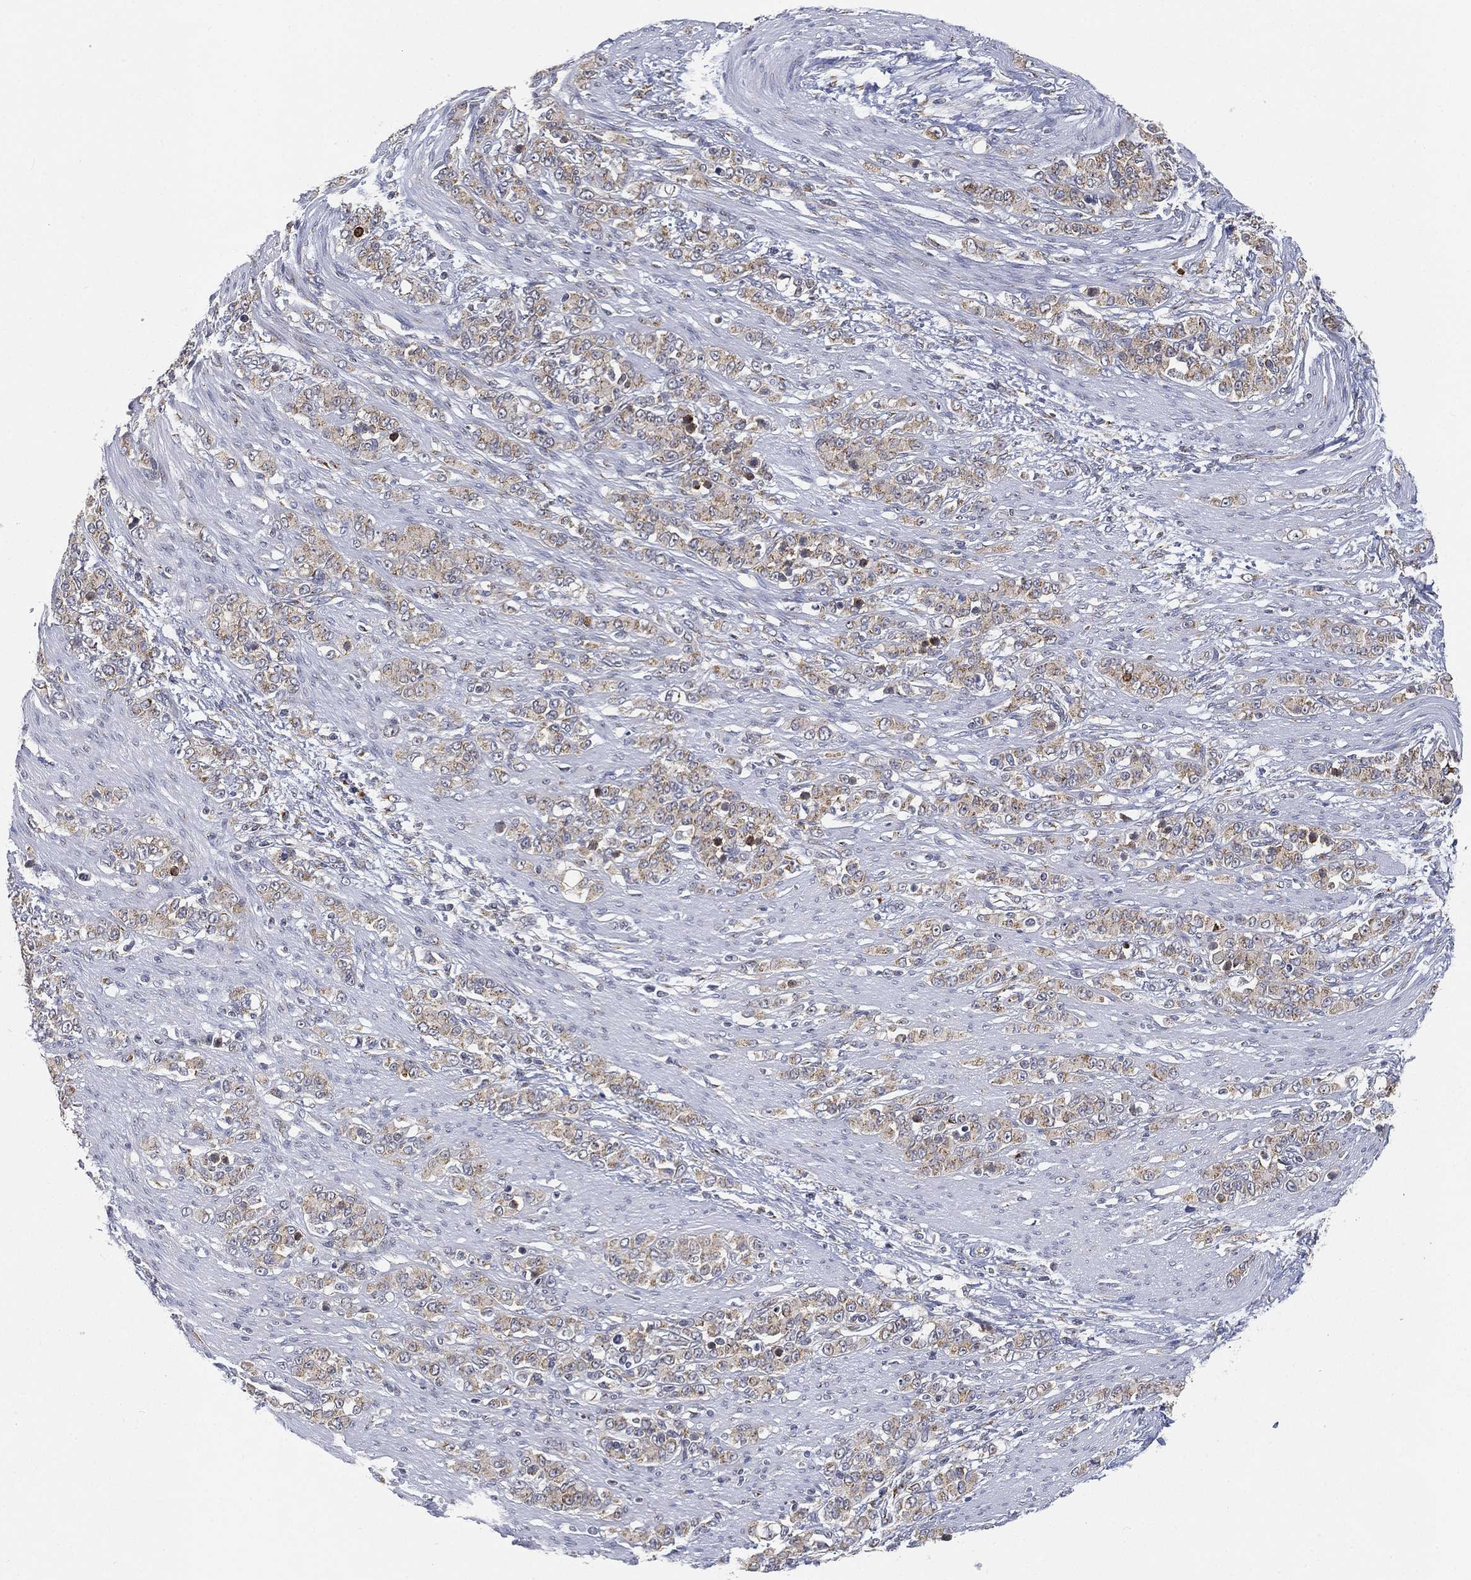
{"staining": {"intensity": "moderate", "quantity": "25%-75%", "location": "cytoplasmic/membranous"}, "tissue": "stomach cancer", "cell_type": "Tumor cells", "image_type": "cancer", "snomed": [{"axis": "morphology", "description": "Normal tissue, NOS"}, {"axis": "morphology", "description": "Adenocarcinoma, NOS"}, {"axis": "topography", "description": "Stomach"}], "caption": "Brown immunohistochemical staining in stomach cancer (adenocarcinoma) displays moderate cytoplasmic/membranous expression in approximately 25%-75% of tumor cells.", "gene": "TICAM1", "patient": {"sex": "female", "age": 79}}